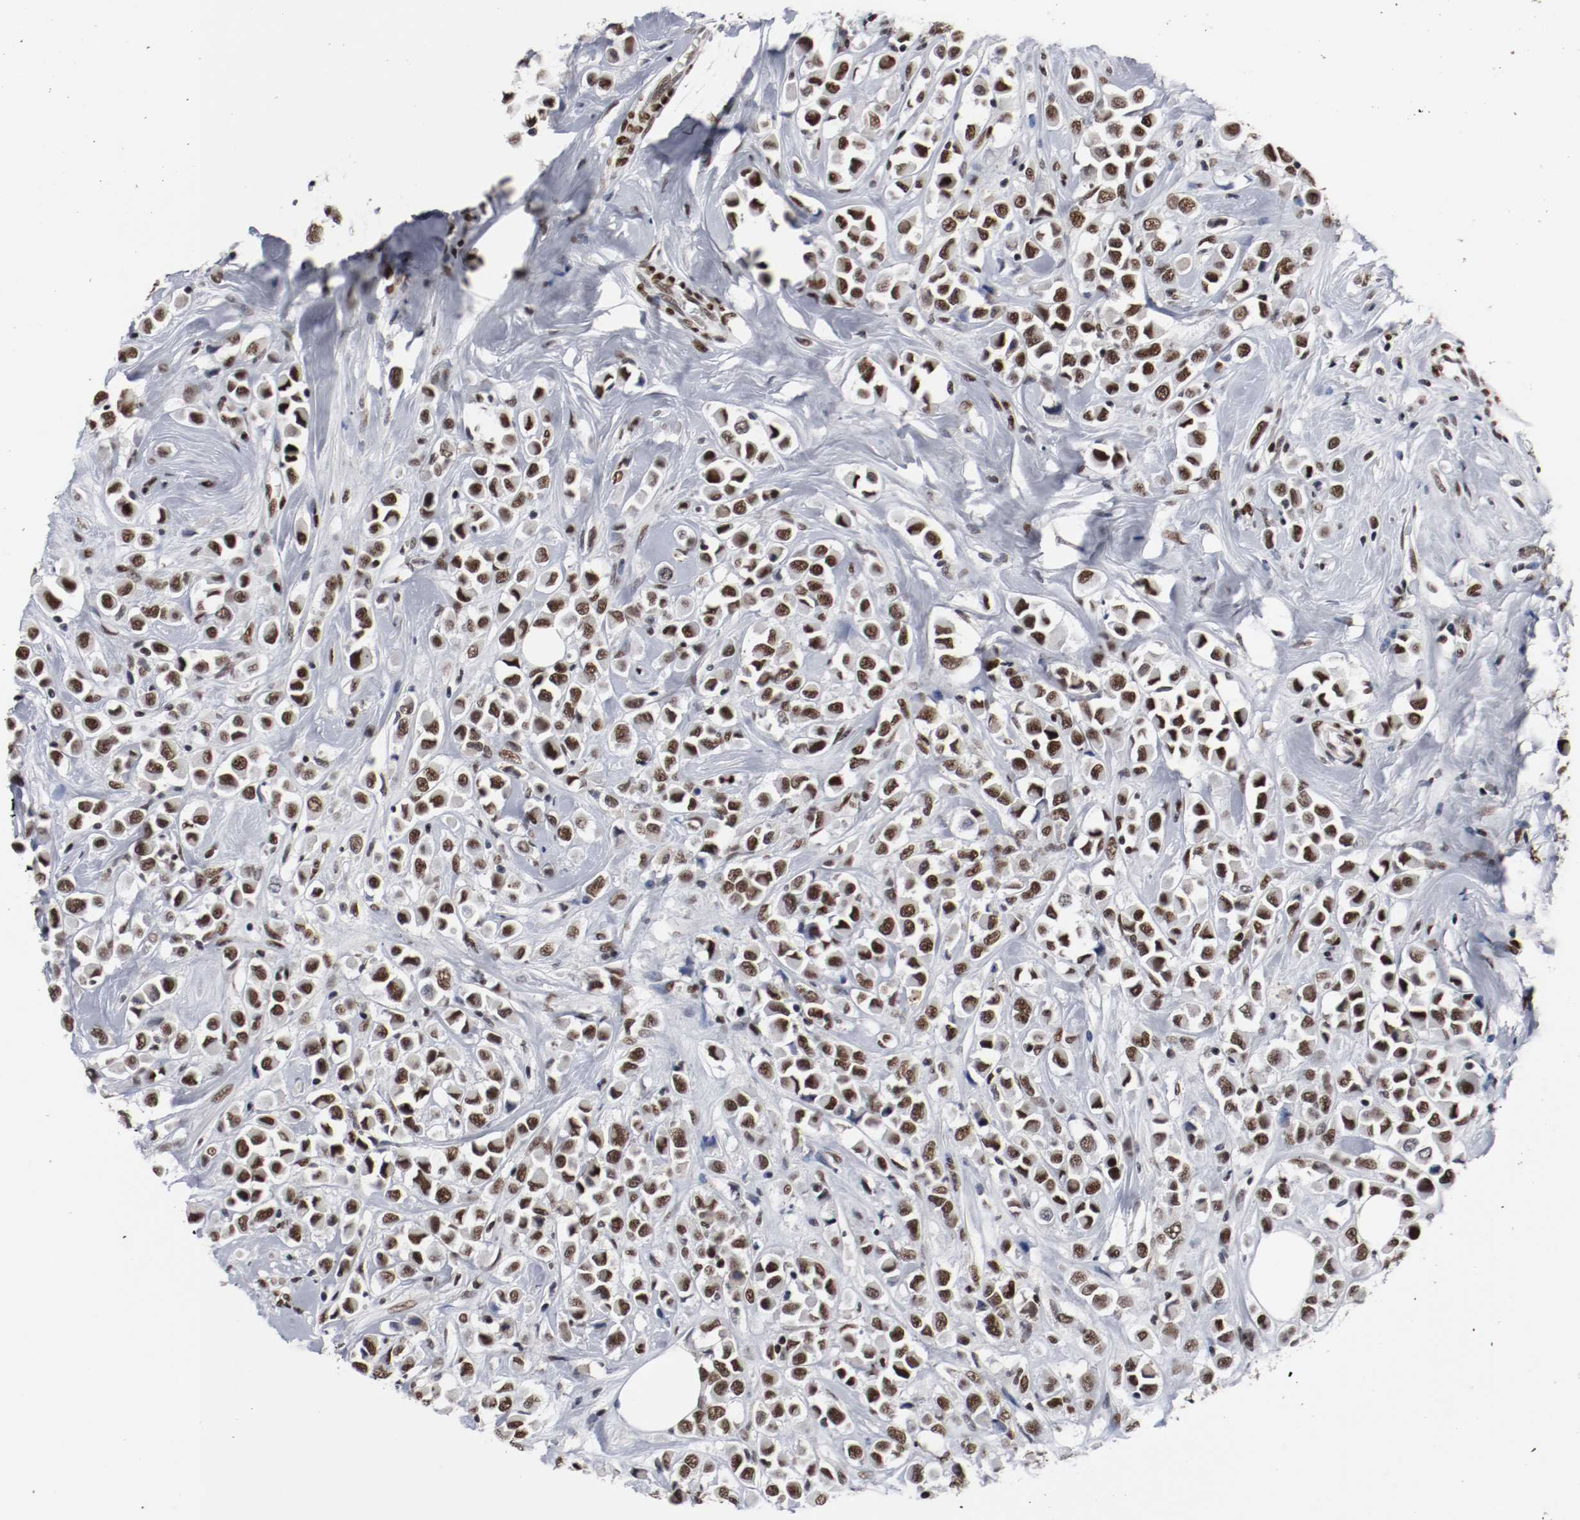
{"staining": {"intensity": "strong", "quantity": ">75%", "location": "nuclear"}, "tissue": "breast cancer", "cell_type": "Tumor cells", "image_type": "cancer", "snomed": [{"axis": "morphology", "description": "Duct carcinoma"}, {"axis": "topography", "description": "Breast"}], "caption": "Breast cancer (infiltrating ductal carcinoma) stained for a protein (brown) exhibits strong nuclear positive expression in about >75% of tumor cells.", "gene": "MEF2D", "patient": {"sex": "female", "age": 61}}